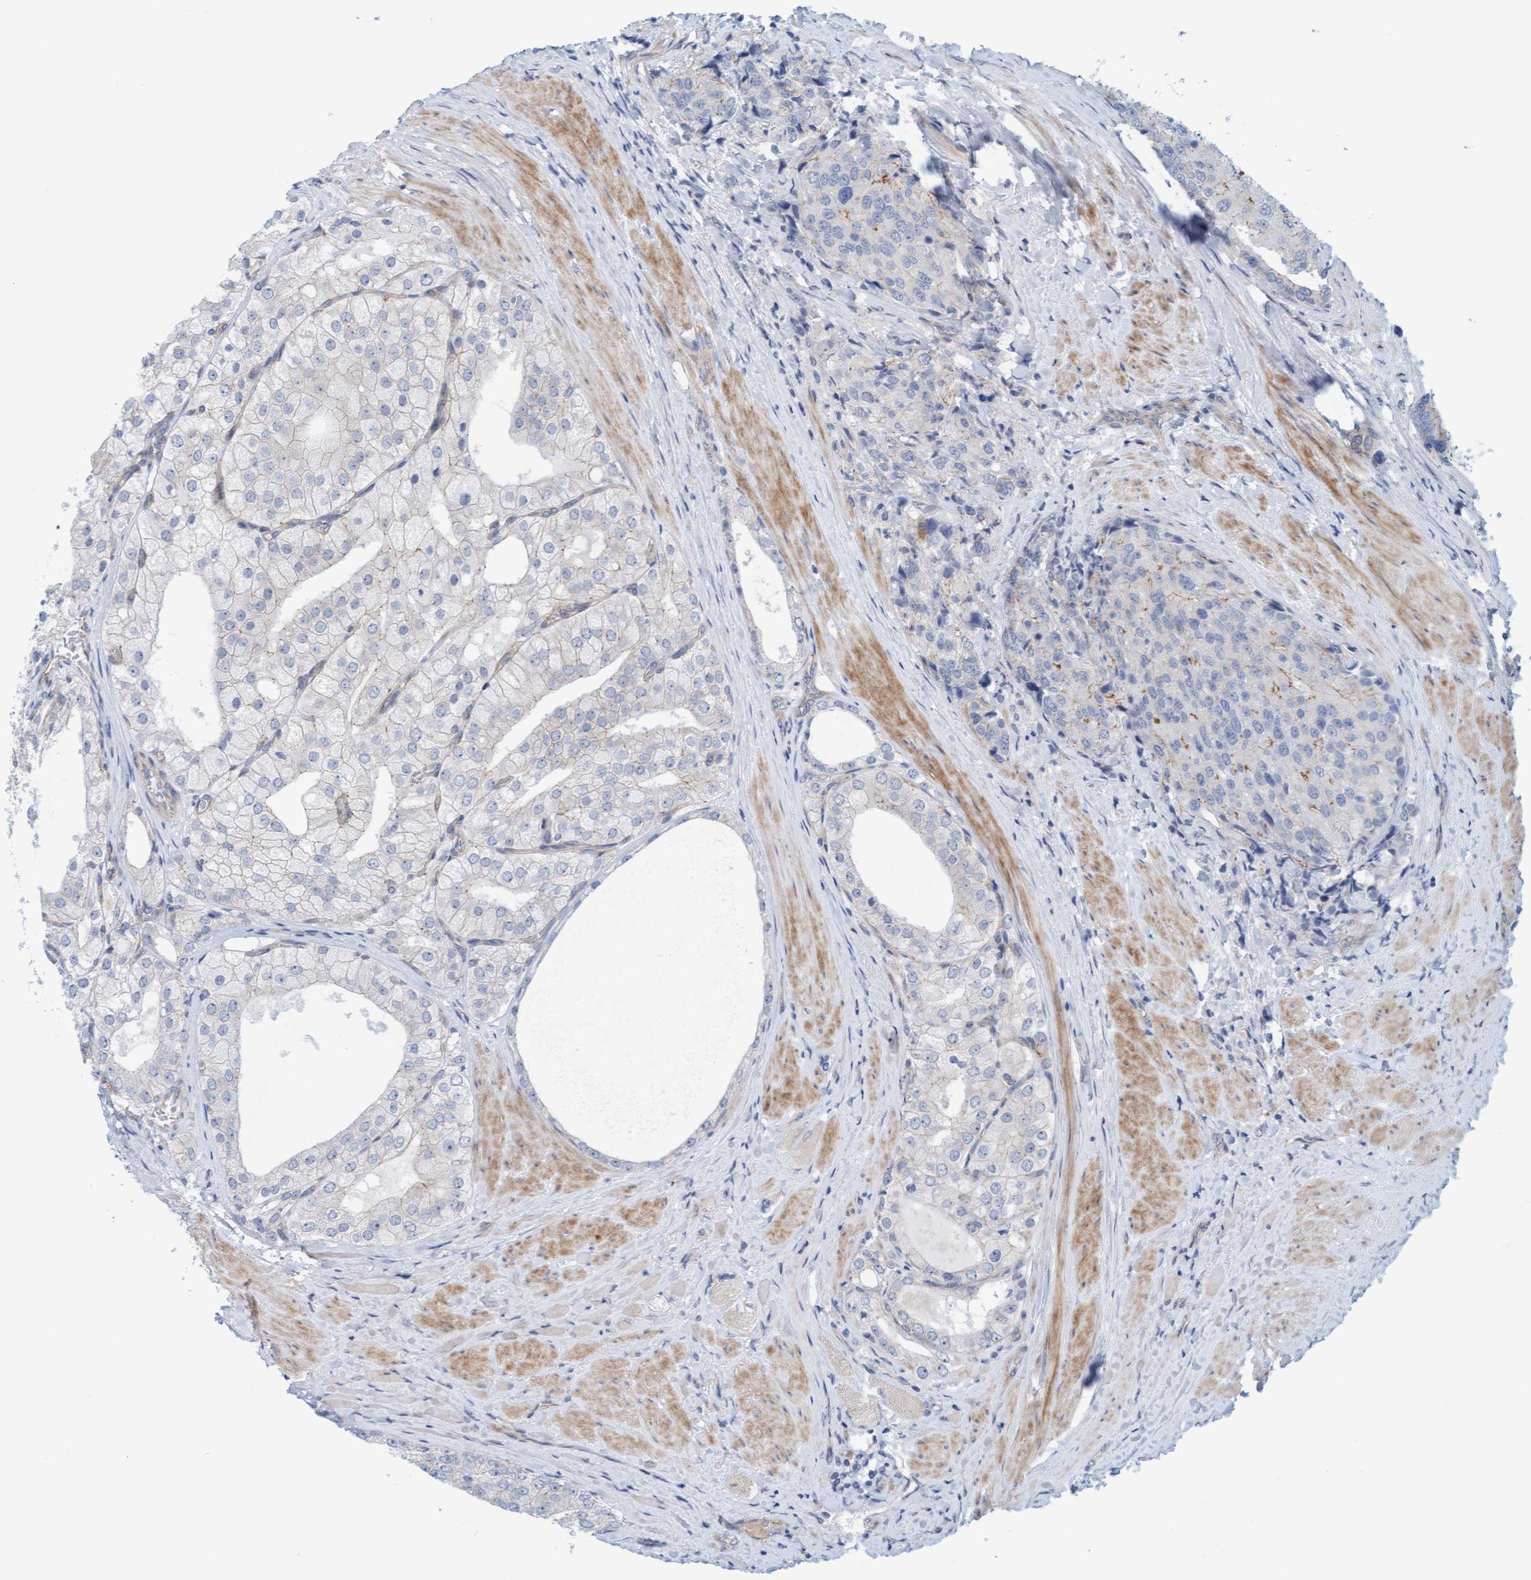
{"staining": {"intensity": "weak", "quantity": "<25%", "location": "cytoplasmic/membranous"}, "tissue": "prostate cancer", "cell_type": "Tumor cells", "image_type": "cancer", "snomed": [{"axis": "morphology", "description": "Adenocarcinoma, High grade"}, {"axis": "topography", "description": "Prostate"}], "caption": "Immunohistochemistry image of prostate cancer stained for a protein (brown), which demonstrates no staining in tumor cells. (Brightfield microscopy of DAB immunohistochemistry (IHC) at high magnification).", "gene": "KRBA2", "patient": {"sex": "male", "age": 50}}